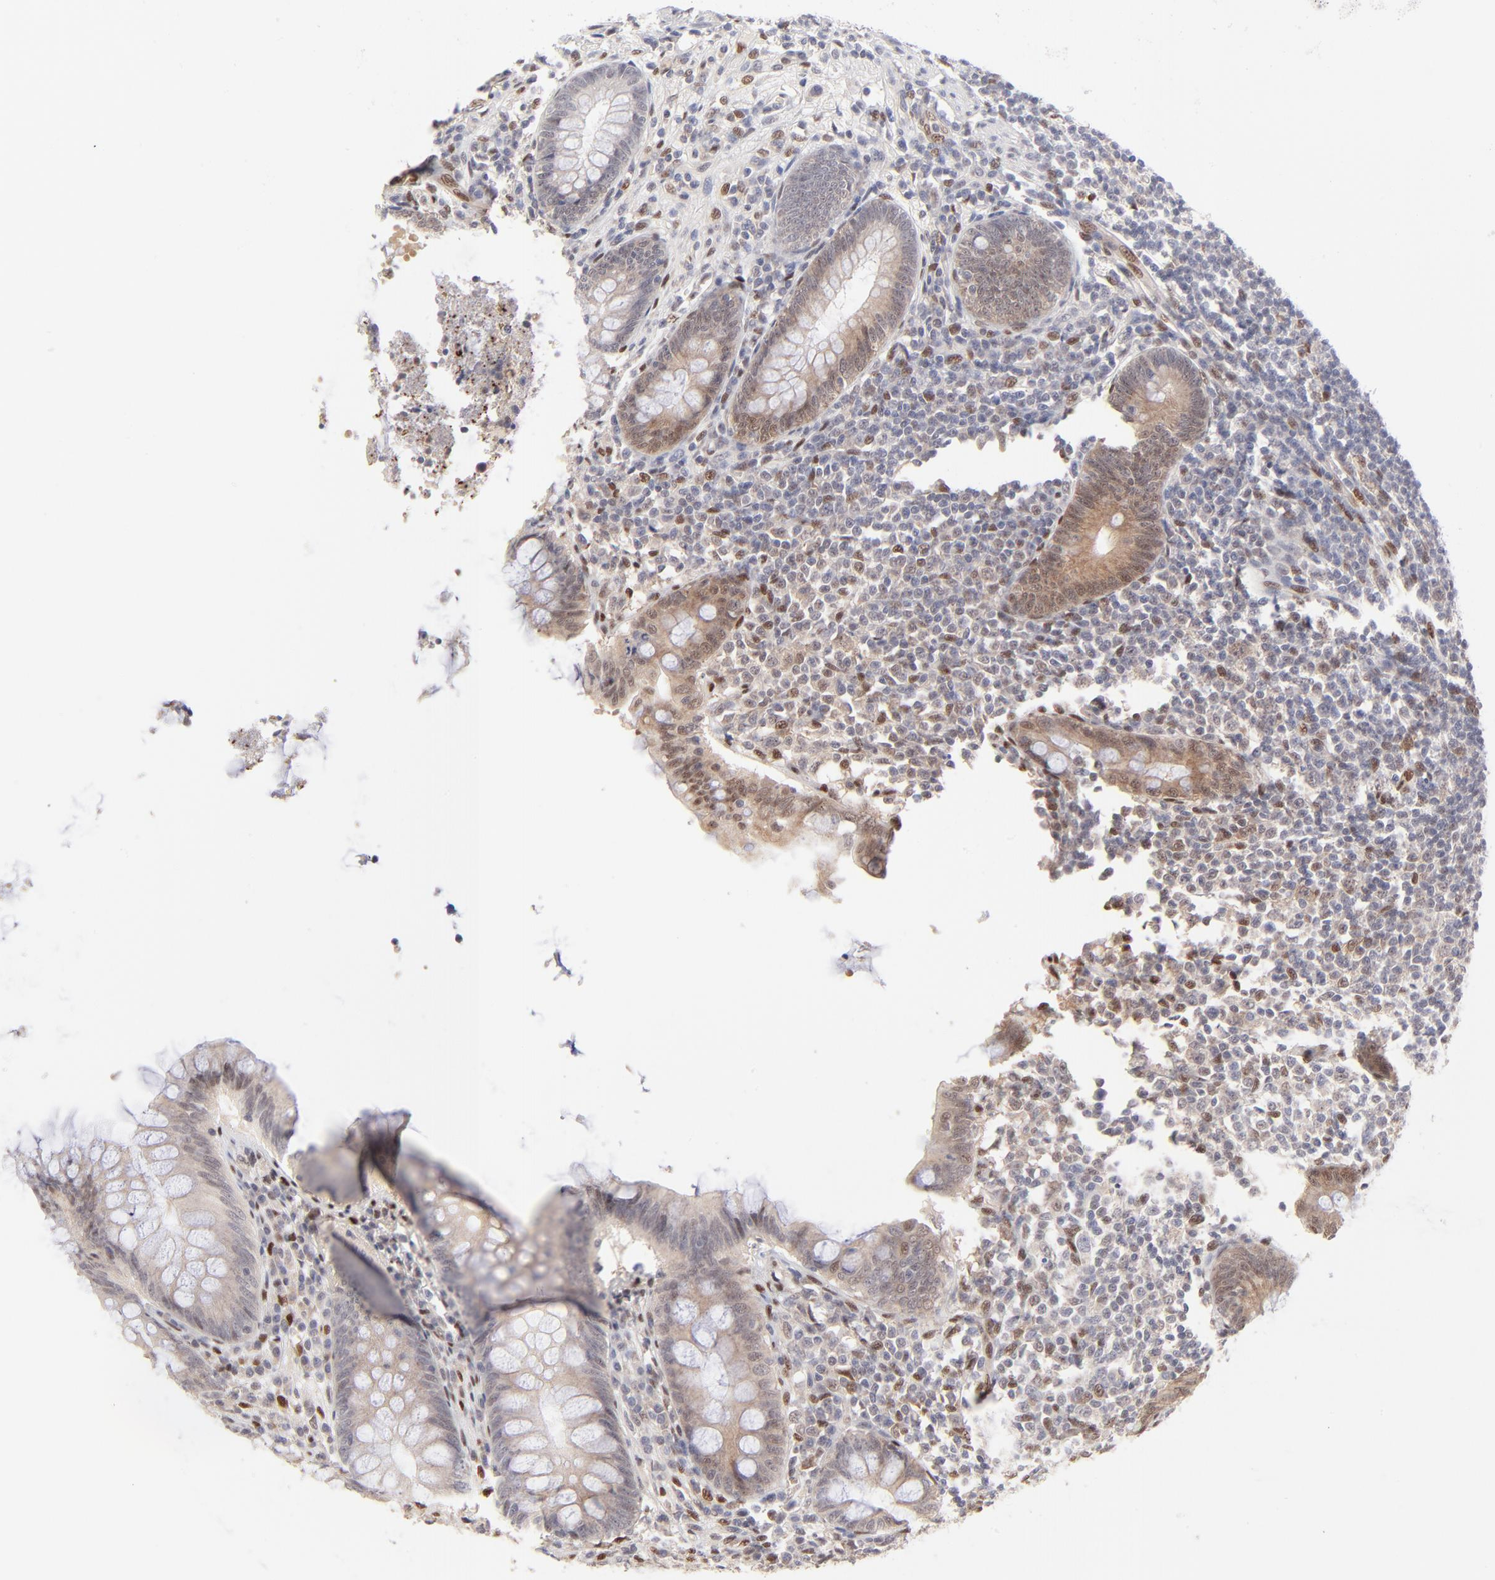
{"staining": {"intensity": "weak", "quantity": "<25%", "location": "nuclear"}, "tissue": "appendix", "cell_type": "Glandular cells", "image_type": "normal", "snomed": [{"axis": "morphology", "description": "Normal tissue, NOS"}, {"axis": "topography", "description": "Appendix"}], "caption": "This is an IHC histopathology image of unremarkable appendix. There is no positivity in glandular cells.", "gene": "STAT3", "patient": {"sex": "female", "age": 66}}